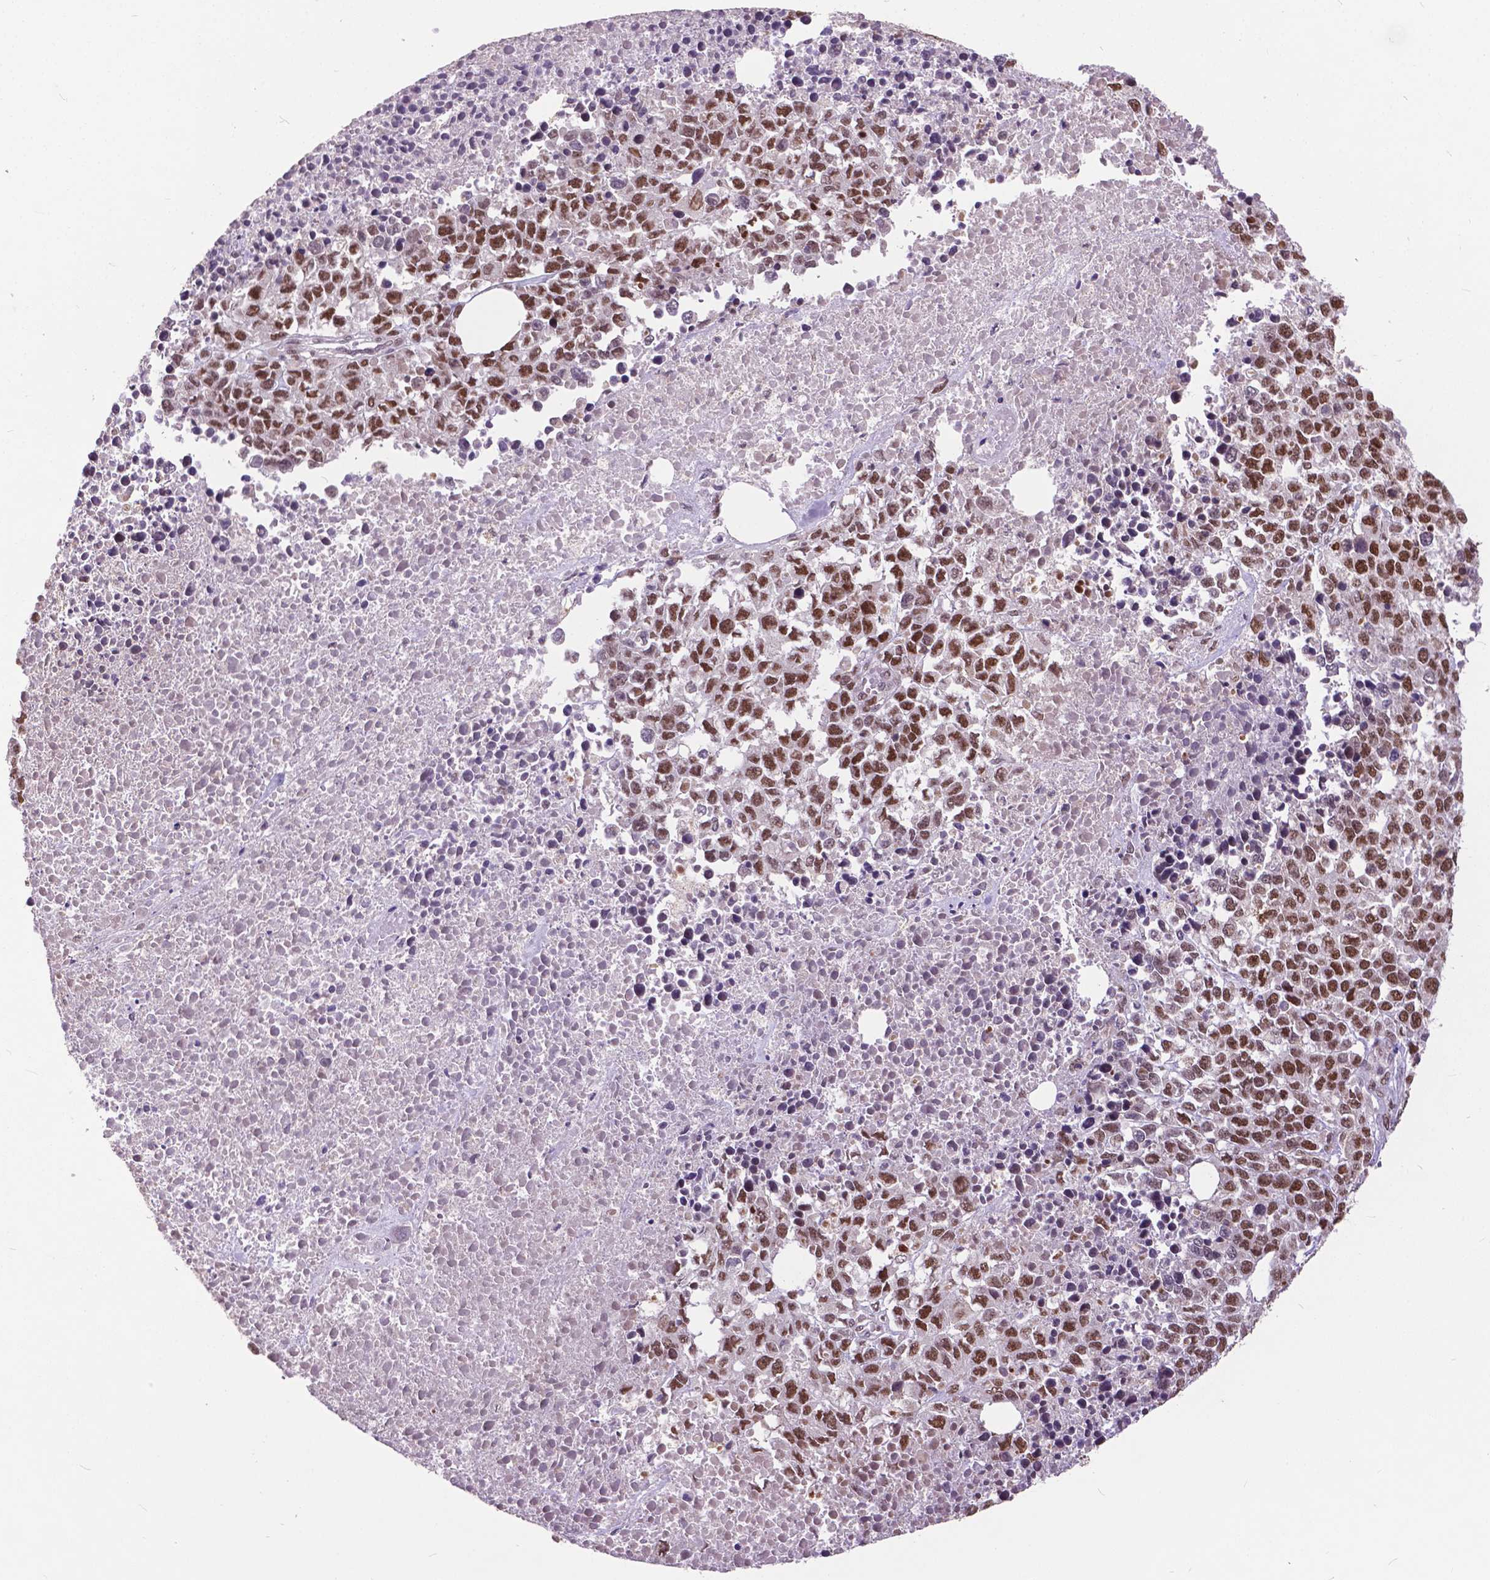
{"staining": {"intensity": "strong", "quantity": ">75%", "location": "nuclear"}, "tissue": "melanoma", "cell_type": "Tumor cells", "image_type": "cancer", "snomed": [{"axis": "morphology", "description": "Malignant melanoma, Metastatic site"}, {"axis": "topography", "description": "Skin"}], "caption": "Immunohistochemical staining of human melanoma shows high levels of strong nuclear positivity in approximately >75% of tumor cells.", "gene": "MSH2", "patient": {"sex": "male", "age": 84}}